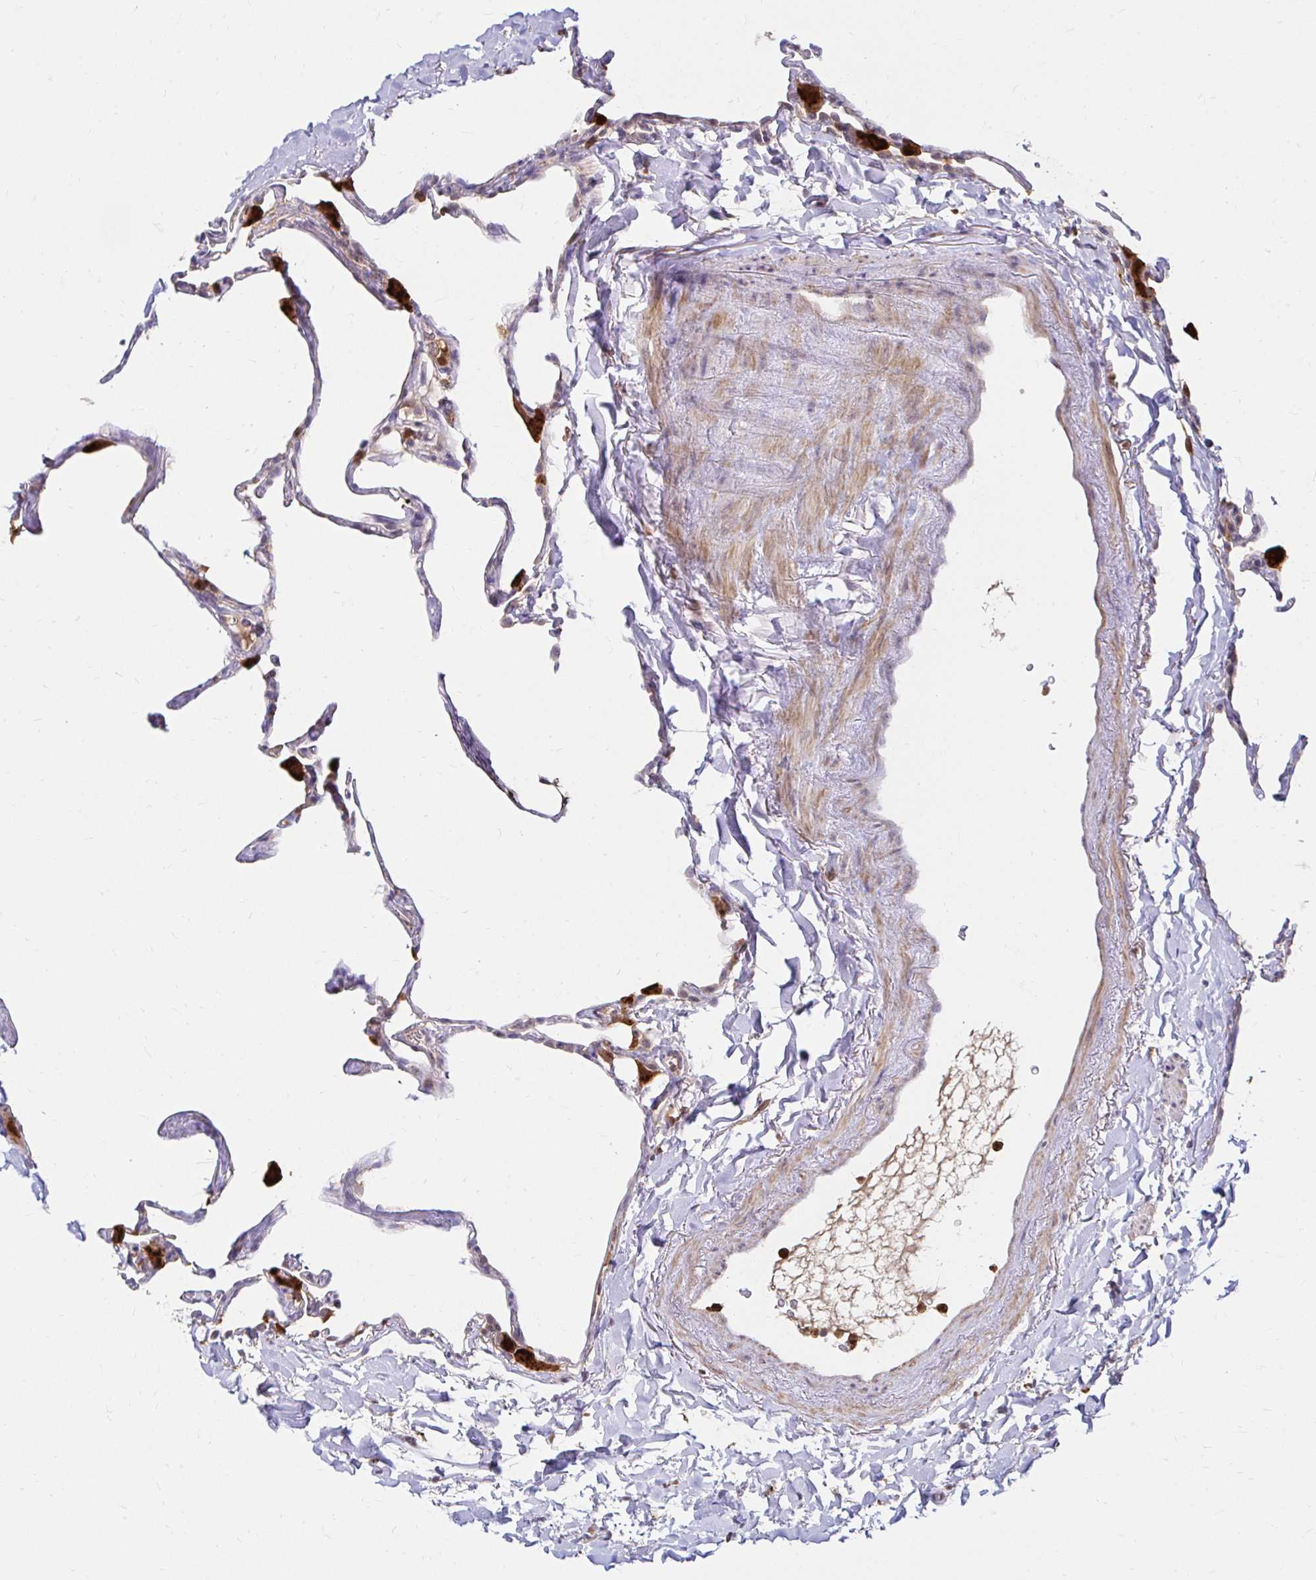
{"staining": {"intensity": "moderate", "quantity": "<25%", "location": "cytoplasmic/membranous"}, "tissue": "lung", "cell_type": "Alveolar cells", "image_type": "normal", "snomed": [{"axis": "morphology", "description": "Normal tissue, NOS"}, {"axis": "topography", "description": "Lung"}], "caption": "Lung stained with immunohistochemistry shows moderate cytoplasmic/membranous expression in about <25% of alveolar cells. Using DAB (3,3'-diaminobenzidine) (brown) and hematoxylin (blue) stains, captured at high magnification using brightfield microscopy.", "gene": "PYCARD", "patient": {"sex": "male", "age": 65}}